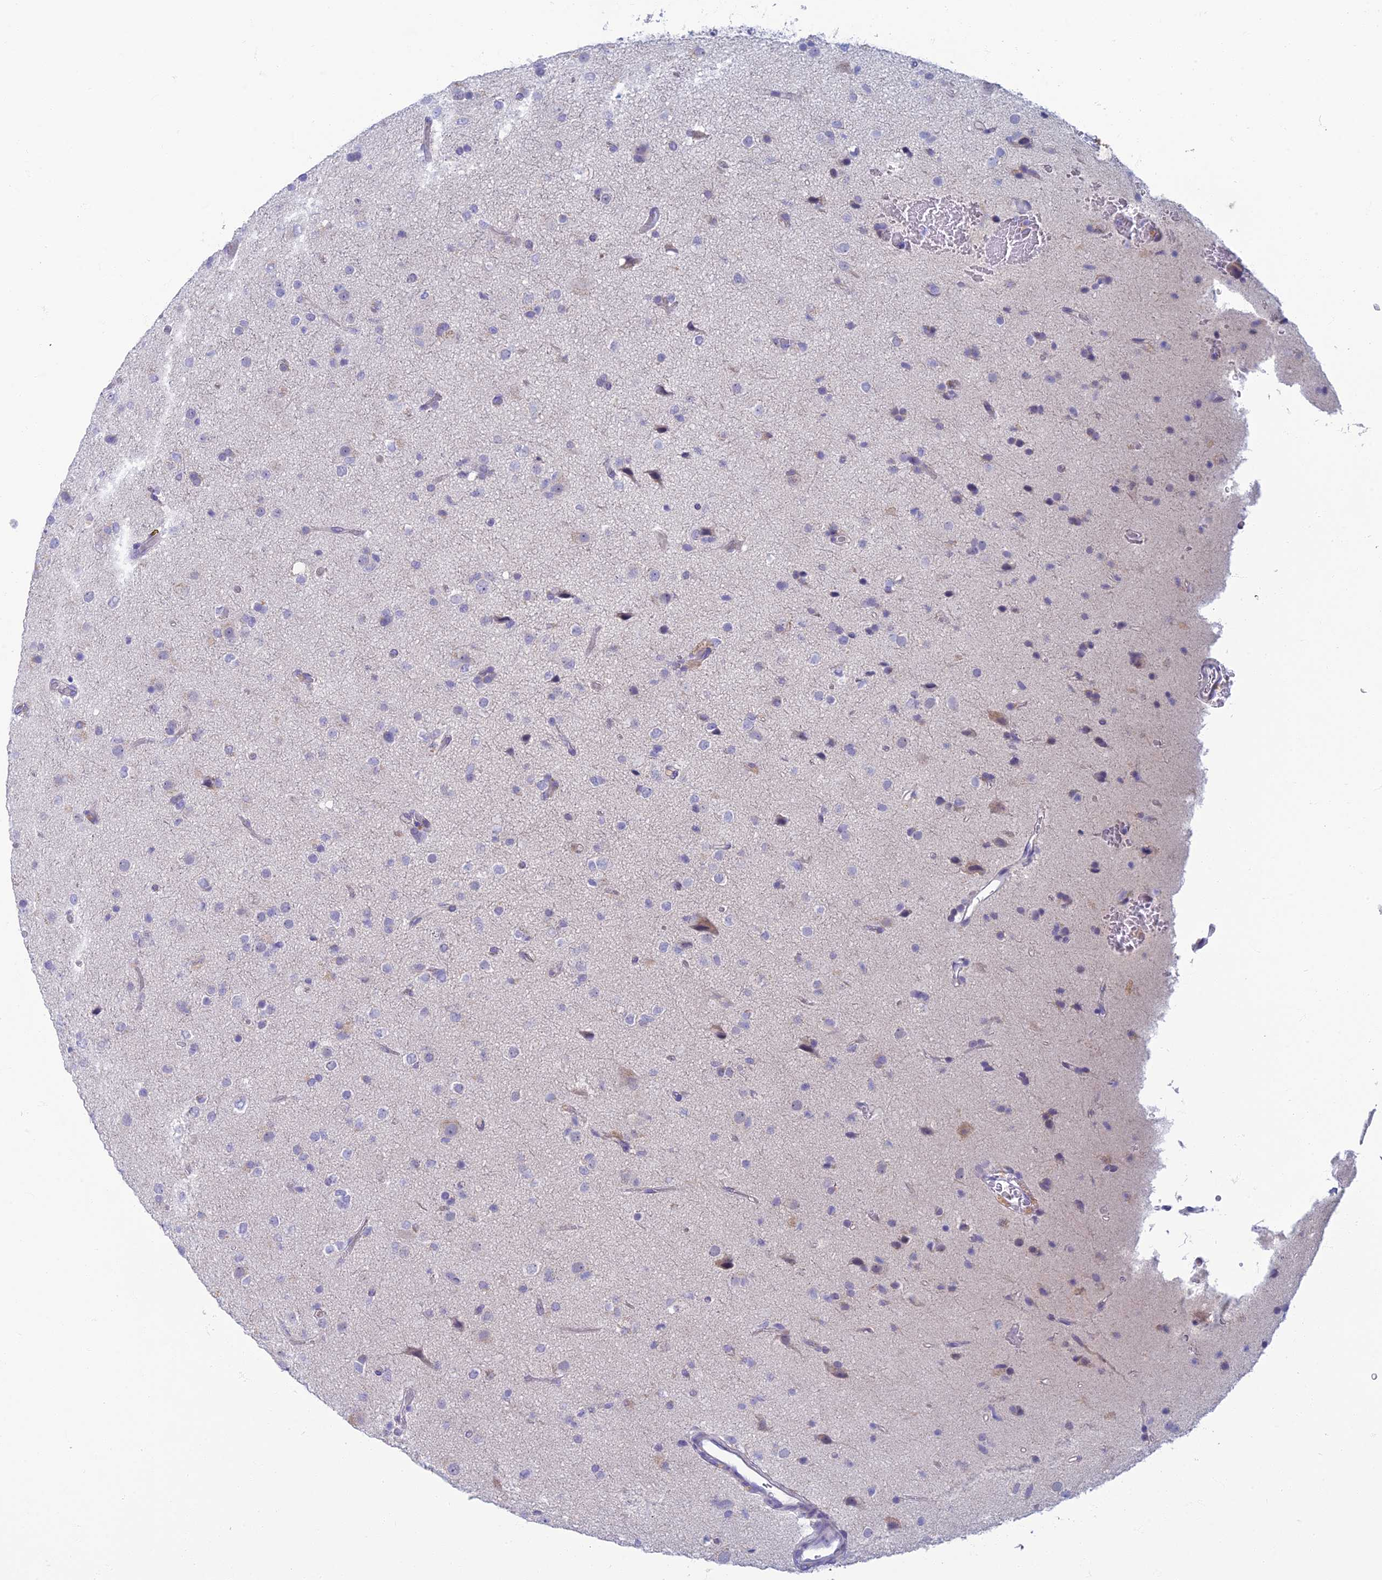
{"staining": {"intensity": "negative", "quantity": "none", "location": "none"}, "tissue": "glioma", "cell_type": "Tumor cells", "image_type": "cancer", "snomed": [{"axis": "morphology", "description": "Glioma, malignant, Low grade"}, {"axis": "topography", "description": "Brain"}], "caption": "Histopathology image shows no significant protein staining in tumor cells of glioma. (DAB immunohistochemistry, high magnification).", "gene": "SLC25A41", "patient": {"sex": "male", "age": 65}}